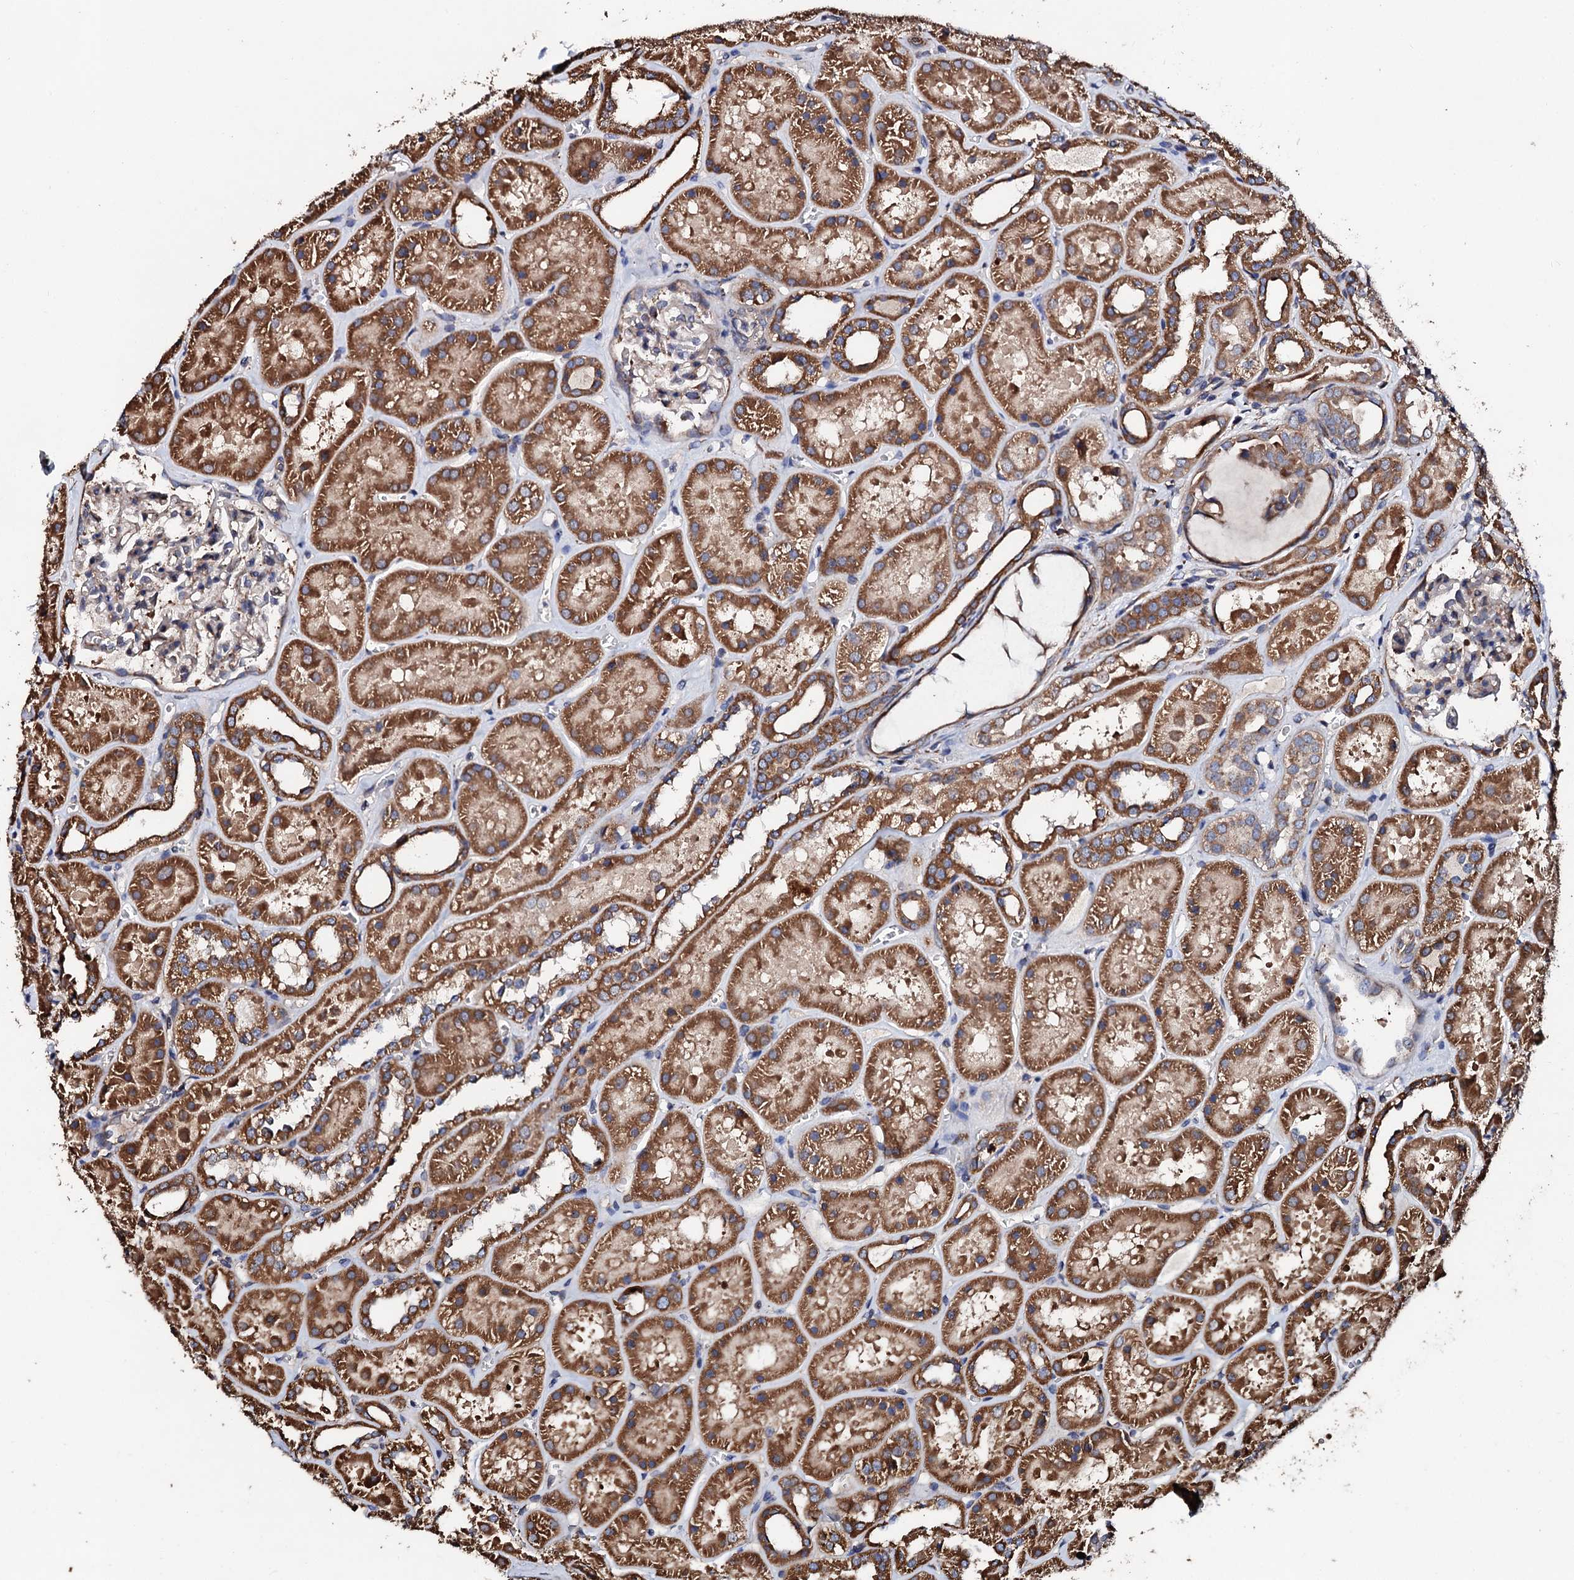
{"staining": {"intensity": "moderate", "quantity": "<25%", "location": "cytoplasmic/membranous"}, "tissue": "kidney", "cell_type": "Cells in glomeruli", "image_type": "normal", "snomed": [{"axis": "morphology", "description": "Normal tissue, NOS"}, {"axis": "topography", "description": "Kidney"}], "caption": "Protein expression analysis of benign kidney shows moderate cytoplasmic/membranous staining in approximately <25% of cells in glomeruli.", "gene": "CKAP5", "patient": {"sex": "female", "age": 41}}